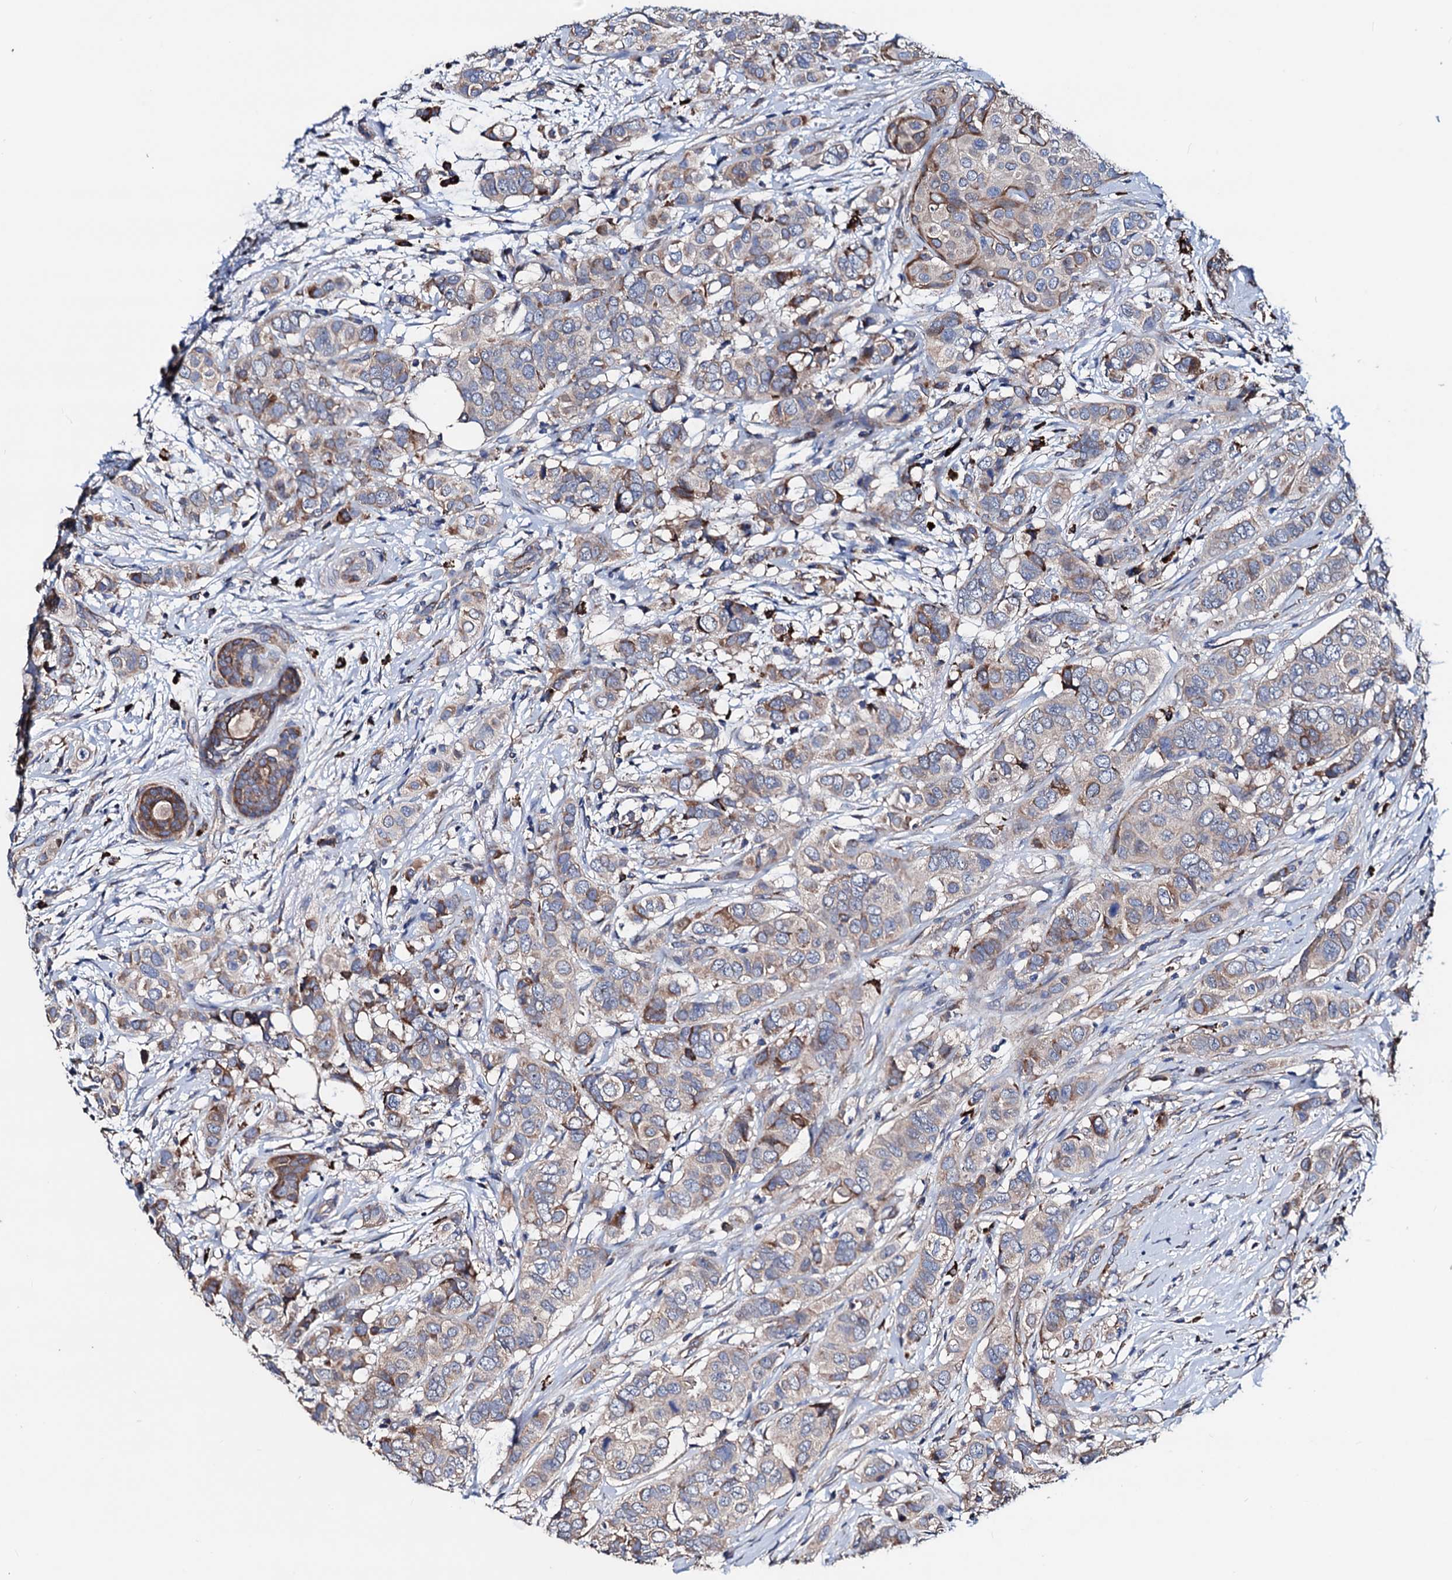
{"staining": {"intensity": "moderate", "quantity": "<25%", "location": "cytoplasmic/membranous"}, "tissue": "breast cancer", "cell_type": "Tumor cells", "image_type": "cancer", "snomed": [{"axis": "morphology", "description": "Lobular carcinoma"}, {"axis": "topography", "description": "Breast"}], "caption": "A brown stain highlights moderate cytoplasmic/membranous expression of a protein in breast cancer (lobular carcinoma) tumor cells. The staining was performed using DAB (3,3'-diaminobenzidine), with brown indicating positive protein expression. Nuclei are stained blue with hematoxylin.", "gene": "AKAP11", "patient": {"sex": "female", "age": 51}}